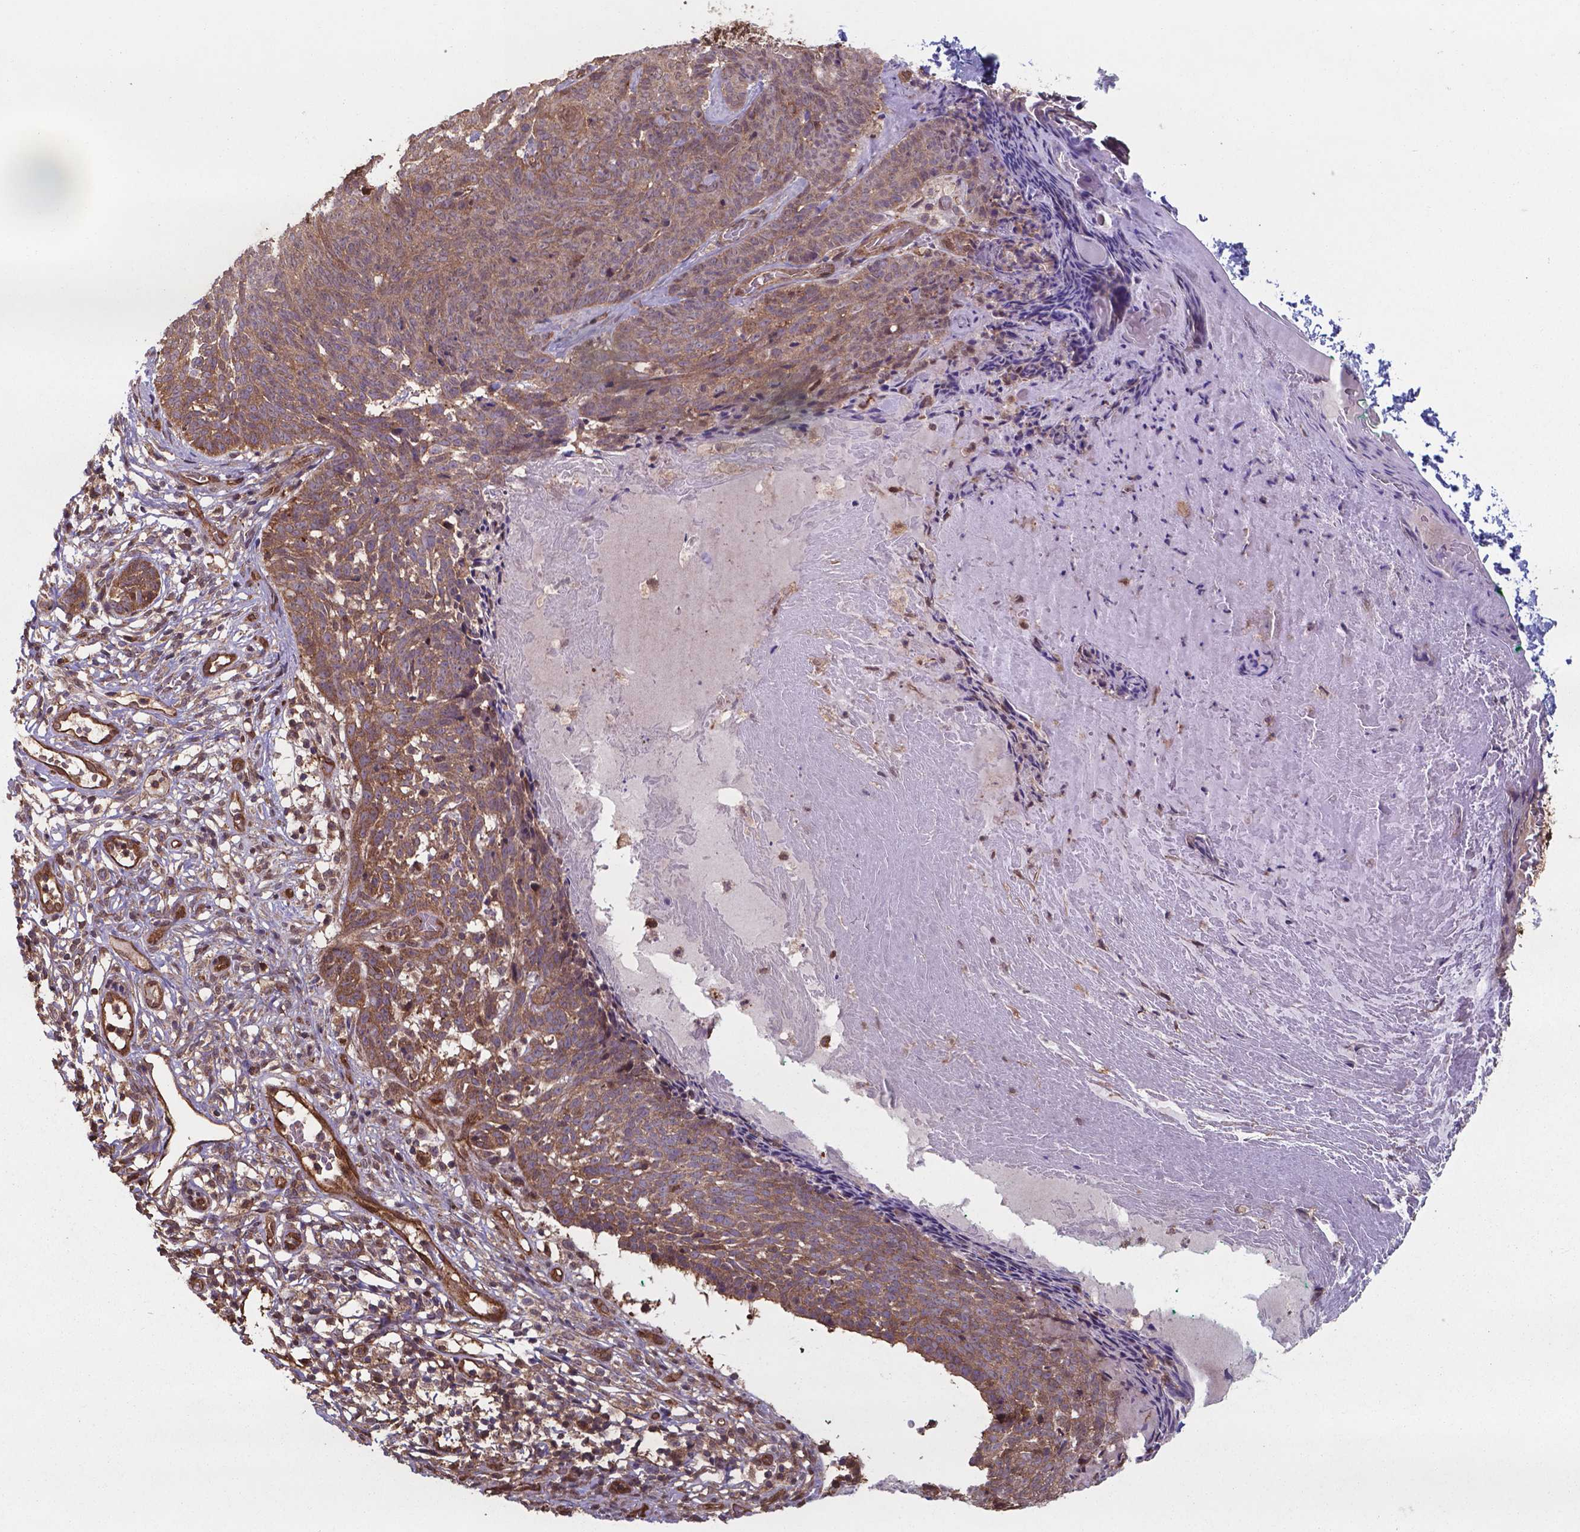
{"staining": {"intensity": "moderate", "quantity": ">75%", "location": "cytoplasmic/membranous,nuclear"}, "tissue": "skin cancer", "cell_type": "Tumor cells", "image_type": "cancer", "snomed": [{"axis": "morphology", "description": "Basal cell carcinoma"}, {"axis": "topography", "description": "Skin"}], "caption": "IHC staining of basal cell carcinoma (skin), which shows medium levels of moderate cytoplasmic/membranous and nuclear expression in approximately >75% of tumor cells indicating moderate cytoplasmic/membranous and nuclear protein staining. The staining was performed using DAB (3,3'-diaminobenzidine) (brown) for protein detection and nuclei were counterstained in hematoxylin (blue).", "gene": "CHP2", "patient": {"sex": "male", "age": 85}}